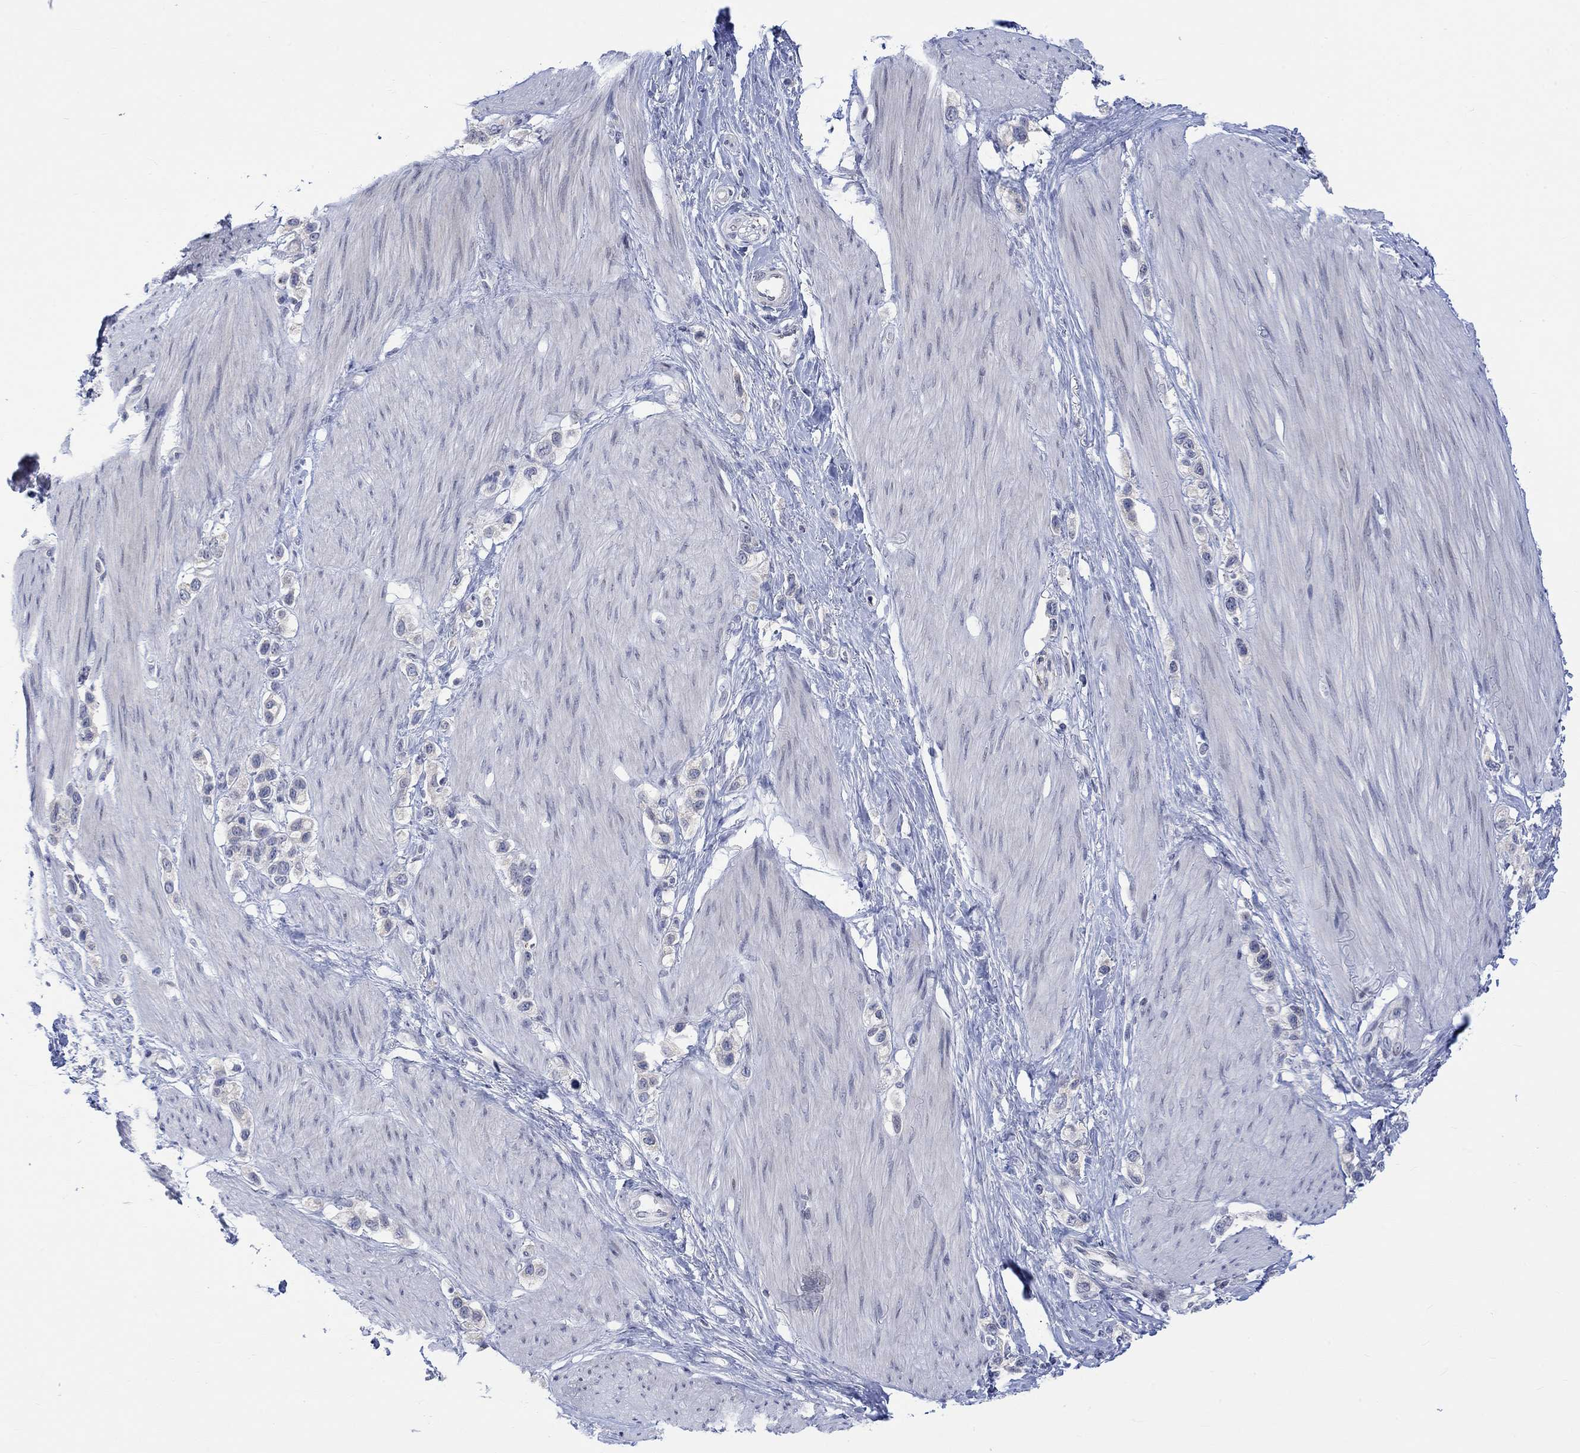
{"staining": {"intensity": "negative", "quantity": "none", "location": "none"}, "tissue": "stomach cancer", "cell_type": "Tumor cells", "image_type": "cancer", "snomed": [{"axis": "morphology", "description": "Normal tissue, NOS"}, {"axis": "morphology", "description": "Adenocarcinoma, NOS"}, {"axis": "morphology", "description": "Adenocarcinoma, High grade"}, {"axis": "topography", "description": "Stomach, upper"}, {"axis": "topography", "description": "Stomach"}], "caption": "Protein analysis of stomach cancer (adenocarcinoma (high-grade)) shows no significant staining in tumor cells.", "gene": "DCX", "patient": {"sex": "female", "age": 65}}